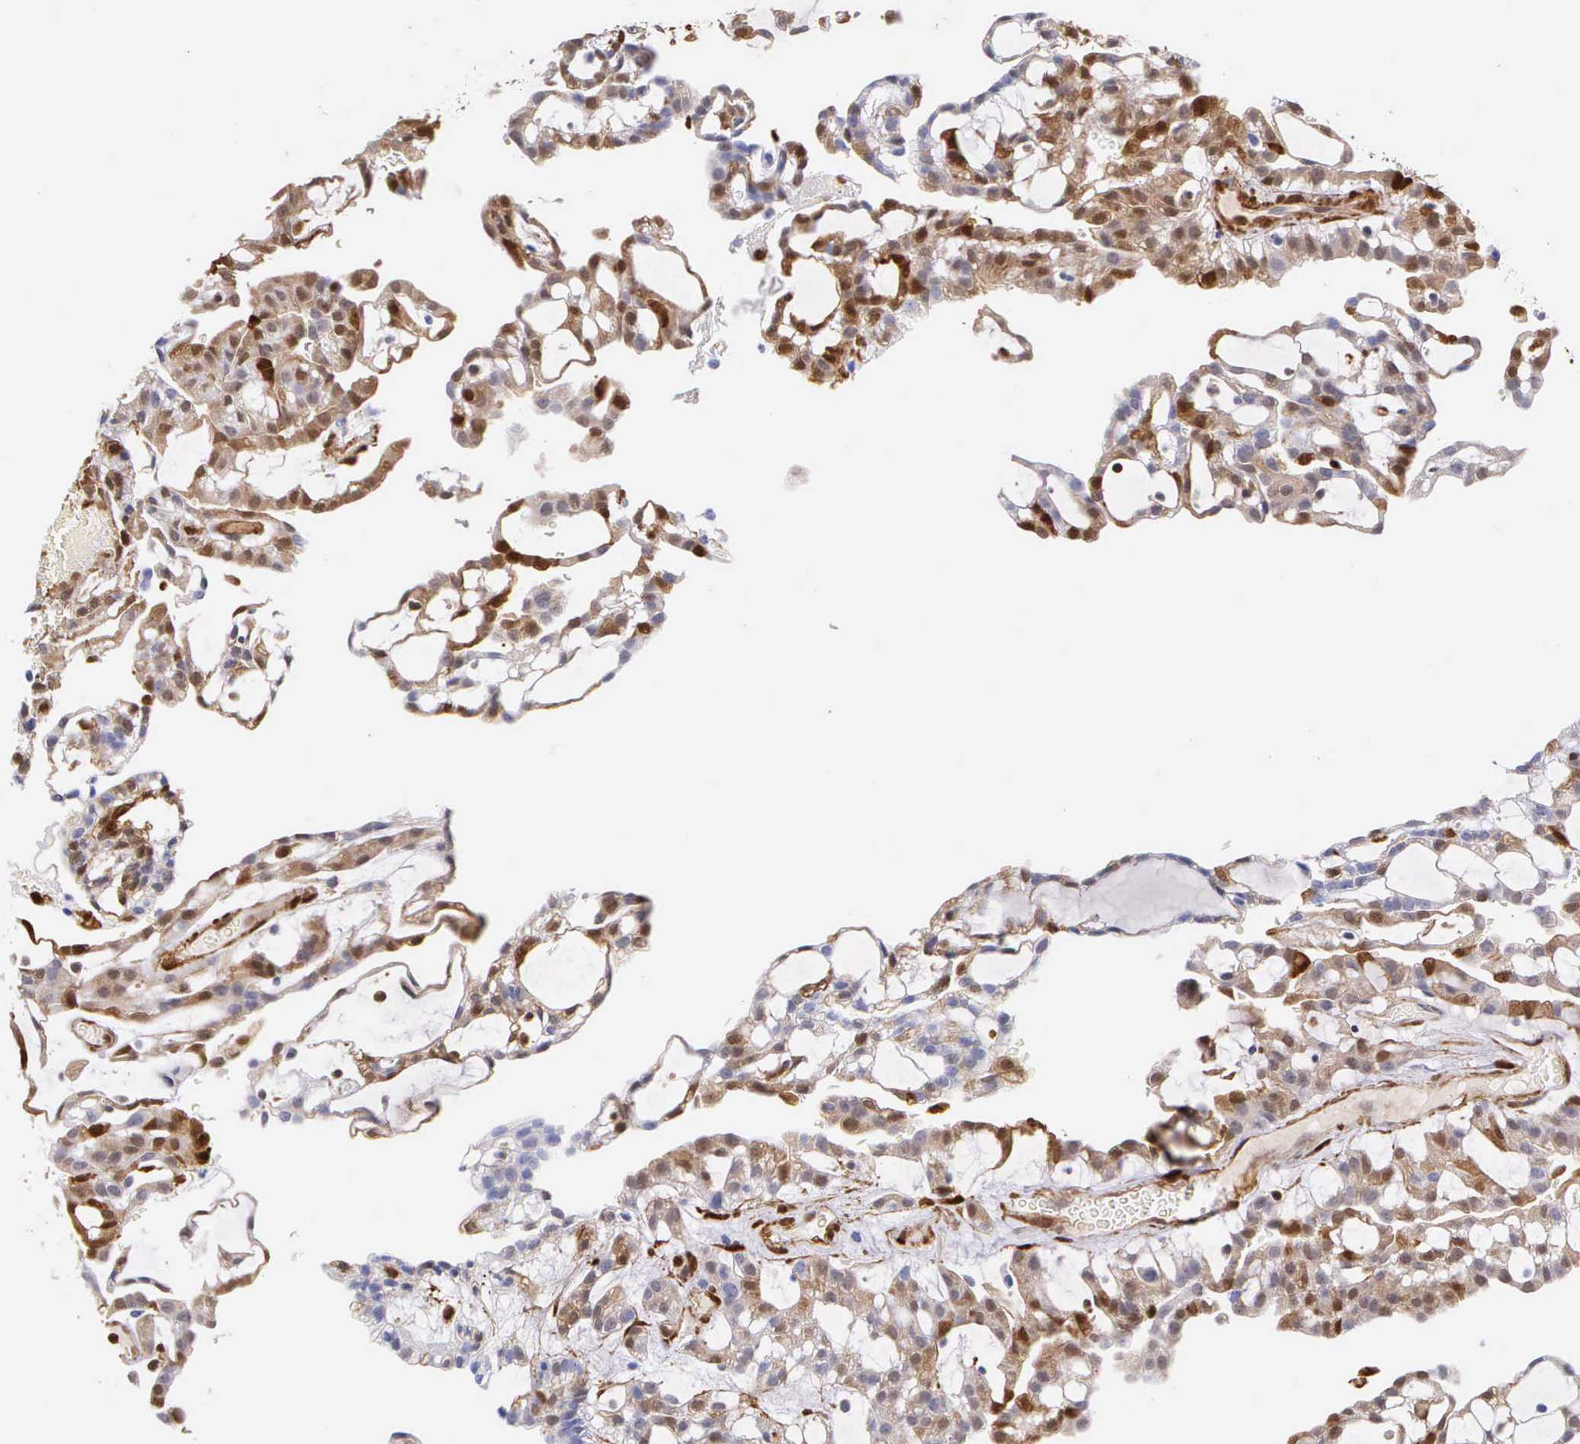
{"staining": {"intensity": "moderate", "quantity": "25%-75%", "location": "cytoplasmic/membranous,nuclear"}, "tissue": "renal cancer", "cell_type": "Tumor cells", "image_type": "cancer", "snomed": [{"axis": "morphology", "description": "Adenocarcinoma, NOS"}, {"axis": "topography", "description": "Kidney"}], "caption": "DAB (3,3'-diaminobenzidine) immunohistochemical staining of human renal cancer (adenocarcinoma) exhibits moderate cytoplasmic/membranous and nuclear protein expression in approximately 25%-75% of tumor cells. (Stains: DAB in brown, nuclei in blue, Microscopy: brightfield microscopy at high magnification).", "gene": "LGALS1", "patient": {"sex": "male", "age": 63}}